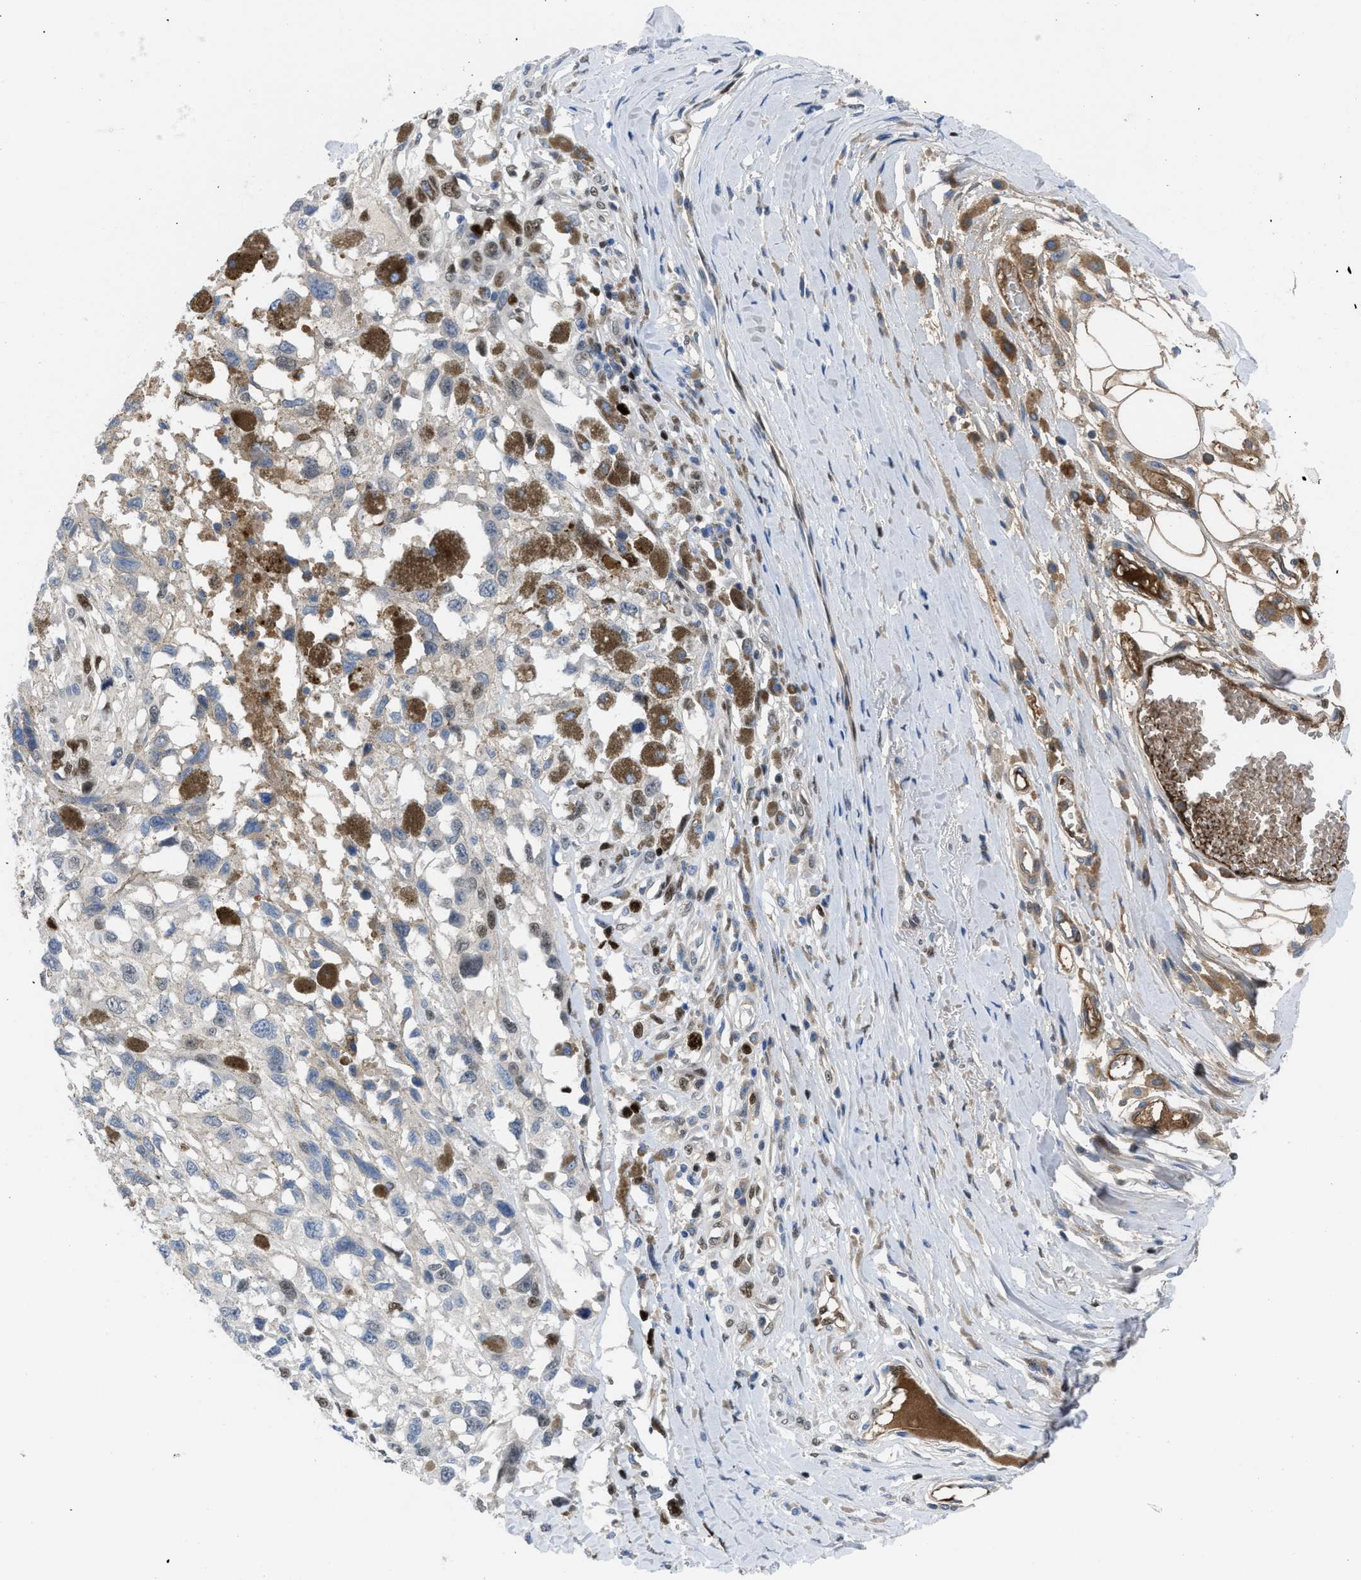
{"staining": {"intensity": "moderate", "quantity": "<25%", "location": "nuclear"}, "tissue": "melanoma", "cell_type": "Tumor cells", "image_type": "cancer", "snomed": [{"axis": "morphology", "description": "Malignant melanoma, Metastatic site"}, {"axis": "topography", "description": "Lymph node"}], "caption": "Immunohistochemical staining of malignant melanoma (metastatic site) exhibits low levels of moderate nuclear protein positivity in about <25% of tumor cells.", "gene": "LEF1", "patient": {"sex": "male", "age": 59}}